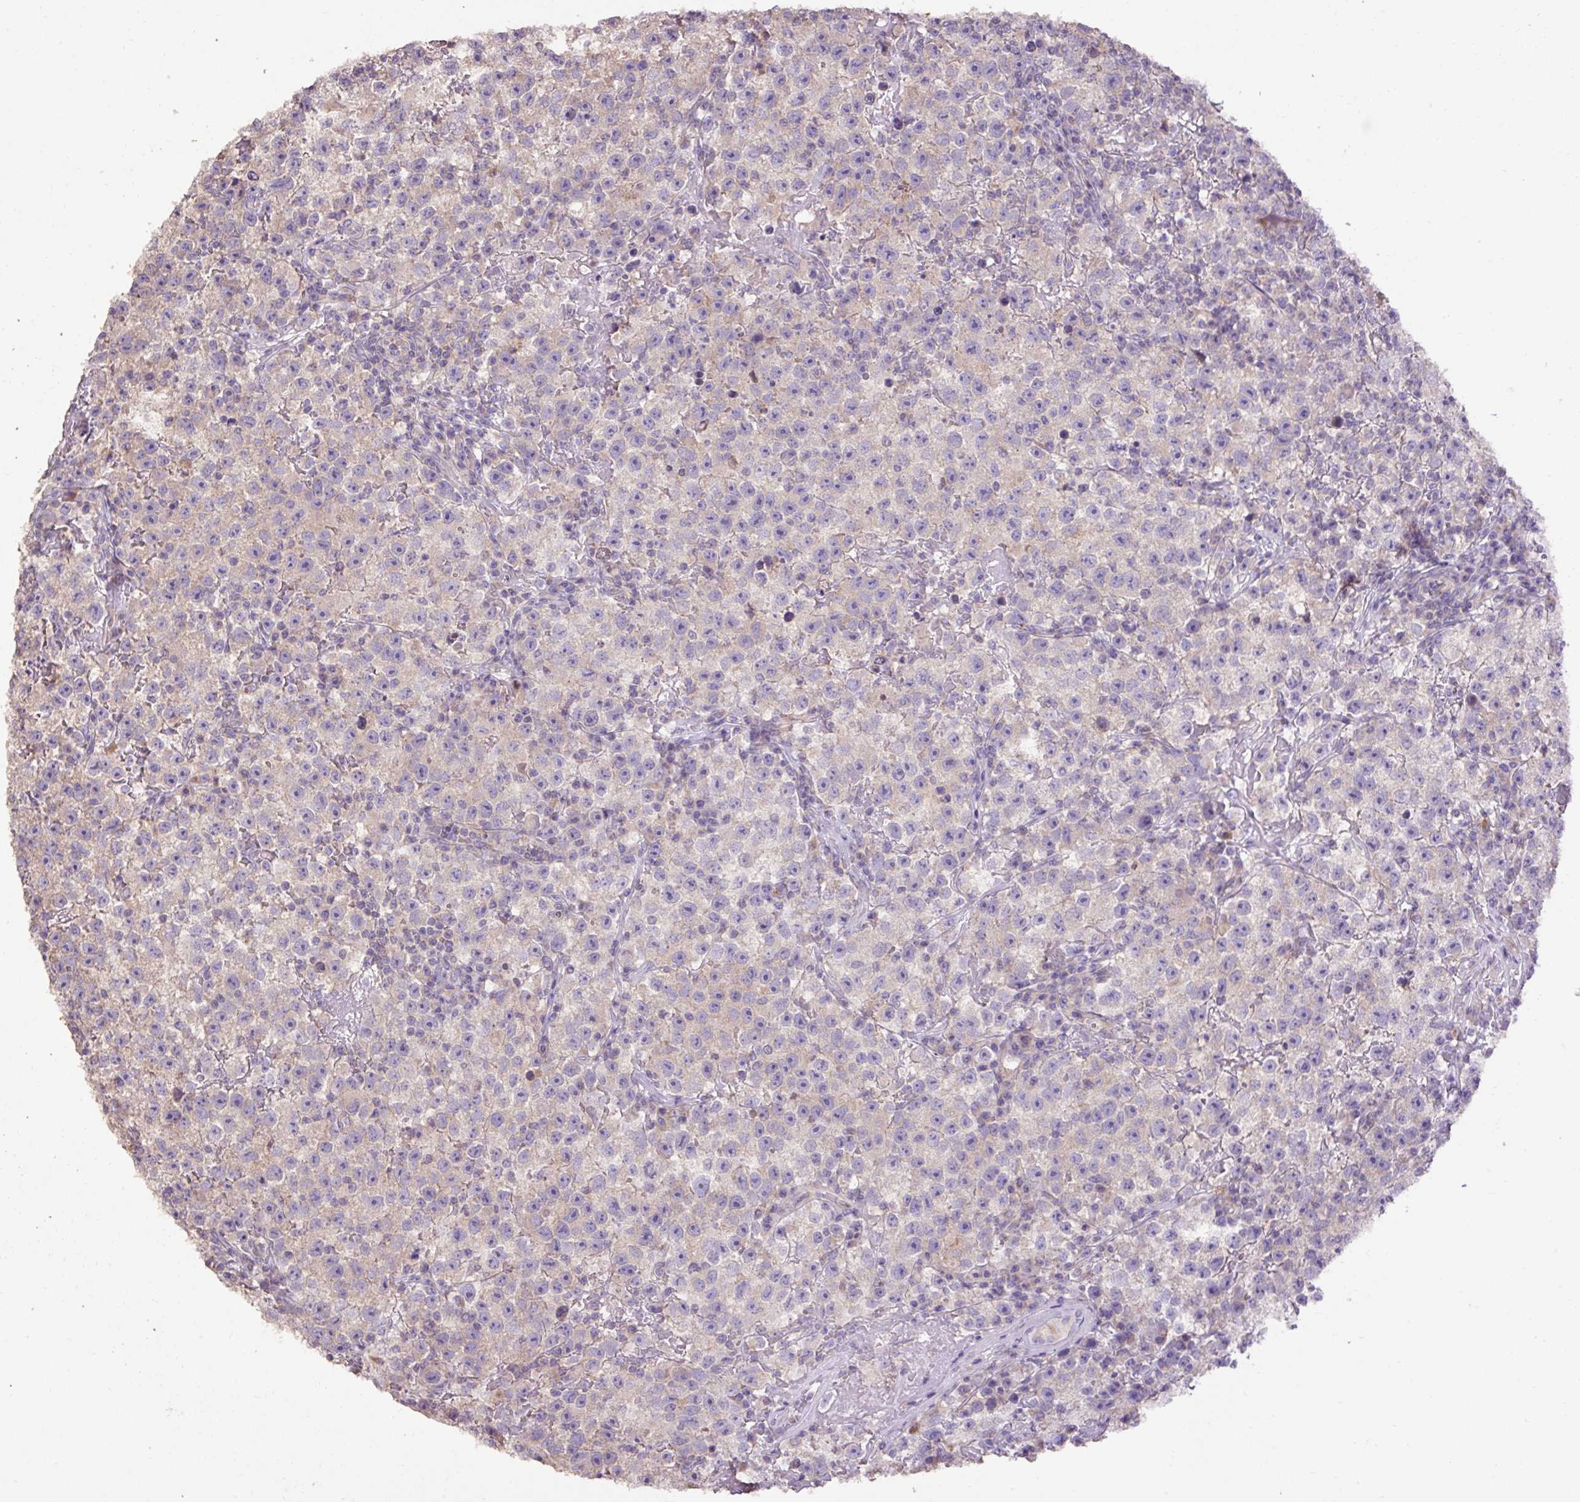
{"staining": {"intensity": "negative", "quantity": "none", "location": "none"}, "tissue": "testis cancer", "cell_type": "Tumor cells", "image_type": "cancer", "snomed": [{"axis": "morphology", "description": "Seminoma, NOS"}, {"axis": "topography", "description": "Testis"}], "caption": "The micrograph shows no significant positivity in tumor cells of seminoma (testis).", "gene": "ABR", "patient": {"sex": "male", "age": 22}}